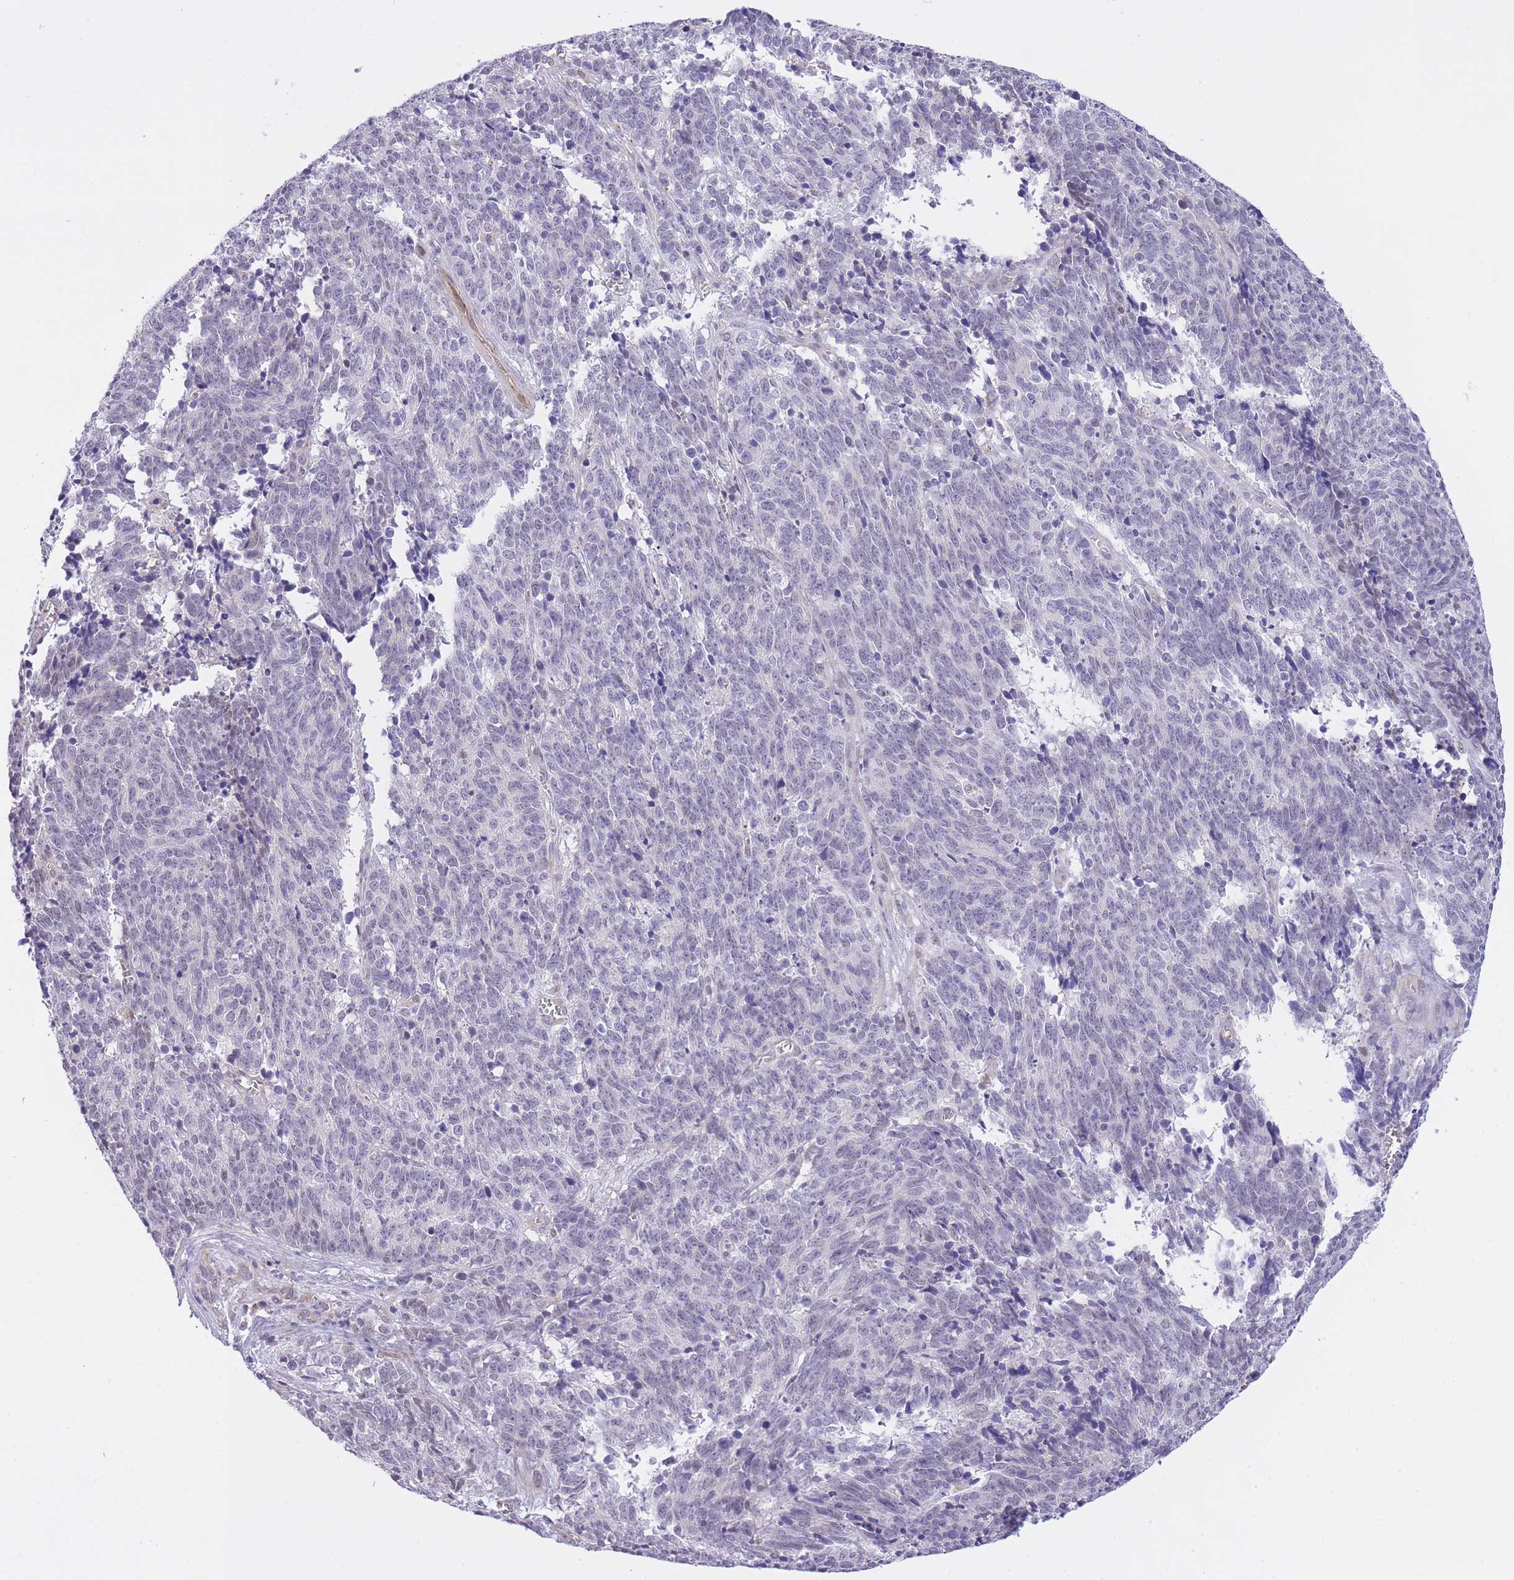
{"staining": {"intensity": "negative", "quantity": "none", "location": "none"}, "tissue": "cervical cancer", "cell_type": "Tumor cells", "image_type": "cancer", "snomed": [{"axis": "morphology", "description": "Squamous cell carcinoma, NOS"}, {"axis": "topography", "description": "Cervix"}], "caption": "Immunohistochemistry image of neoplastic tissue: human squamous cell carcinoma (cervical) stained with DAB demonstrates no significant protein staining in tumor cells.", "gene": "MEIOSIN", "patient": {"sex": "female", "age": 29}}